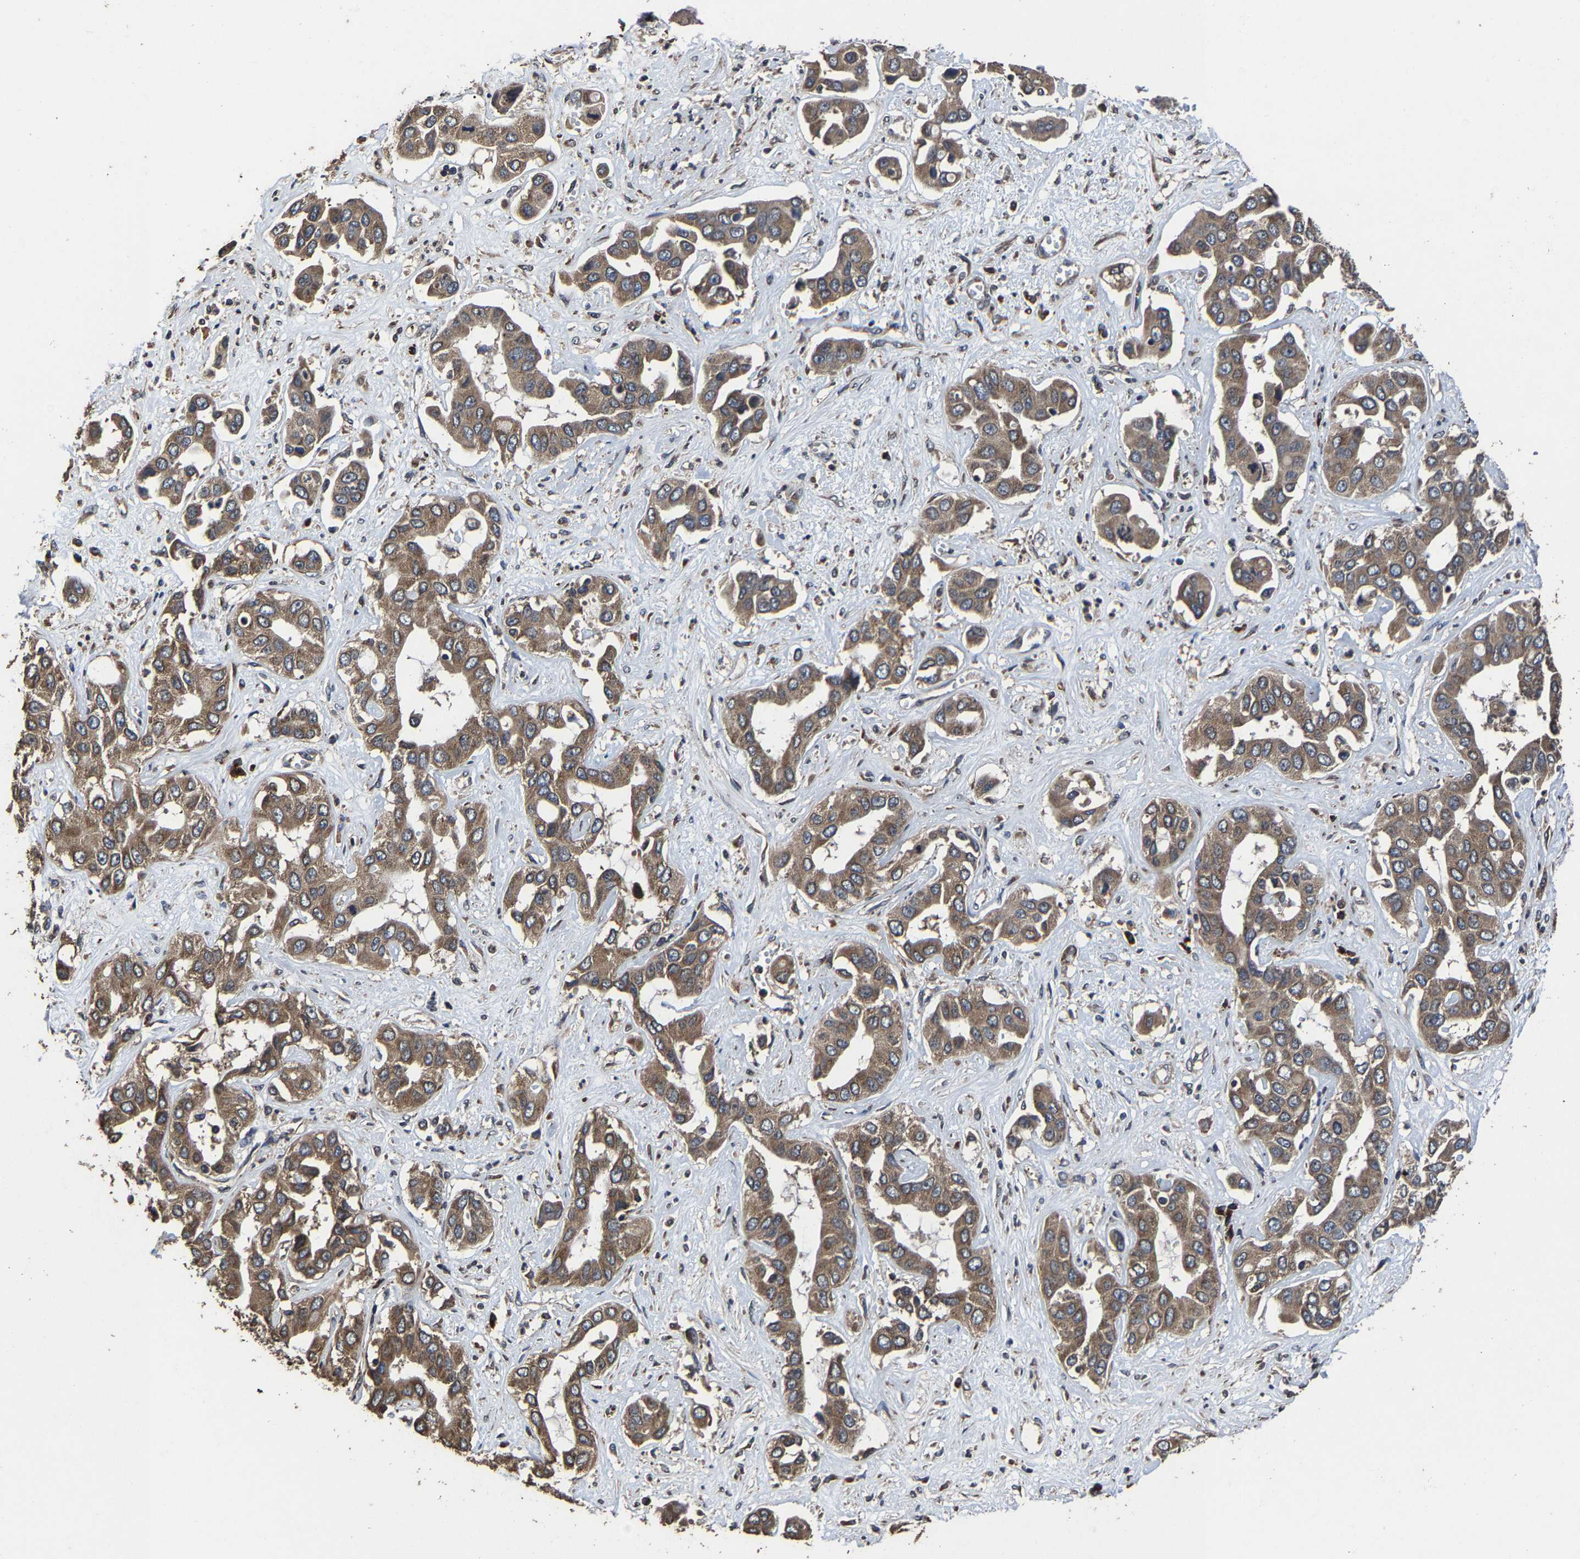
{"staining": {"intensity": "moderate", "quantity": ">75%", "location": "cytoplasmic/membranous"}, "tissue": "liver cancer", "cell_type": "Tumor cells", "image_type": "cancer", "snomed": [{"axis": "morphology", "description": "Cholangiocarcinoma"}, {"axis": "topography", "description": "Liver"}], "caption": "A photomicrograph of human liver cancer (cholangiocarcinoma) stained for a protein demonstrates moderate cytoplasmic/membranous brown staining in tumor cells.", "gene": "EBAG9", "patient": {"sex": "female", "age": 52}}